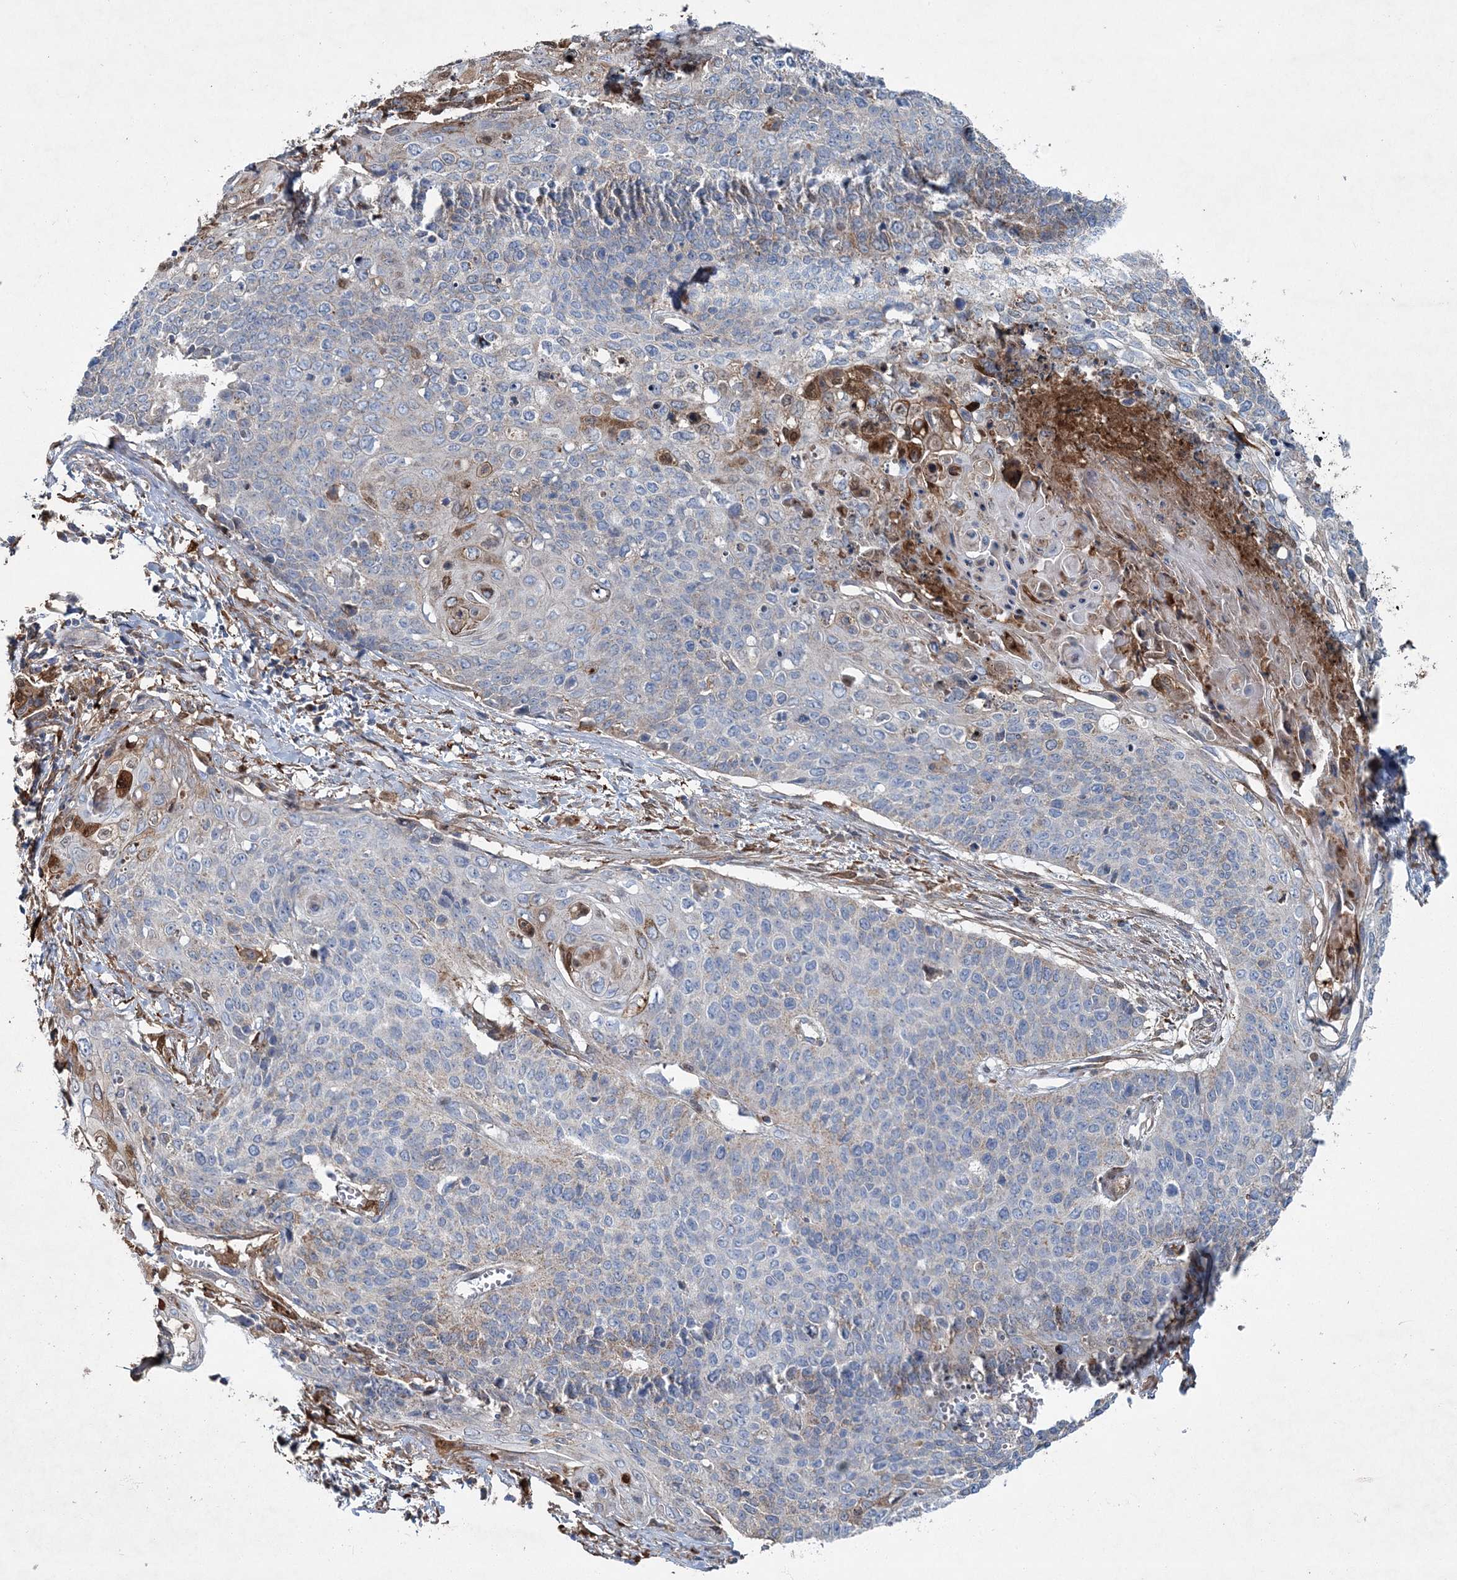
{"staining": {"intensity": "negative", "quantity": "none", "location": "none"}, "tissue": "cervical cancer", "cell_type": "Tumor cells", "image_type": "cancer", "snomed": [{"axis": "morphology", "description": "Squamous cell carcinoma, NOS"}, {"axis": "topography", "description": "Cervix"}], "caption": "Tumor cells are negative for brown protein staining in cervical cancer (squamous cell carcinoma).", "gene": "SPOPL", "patient": {"sex": "female", "age": 39}}